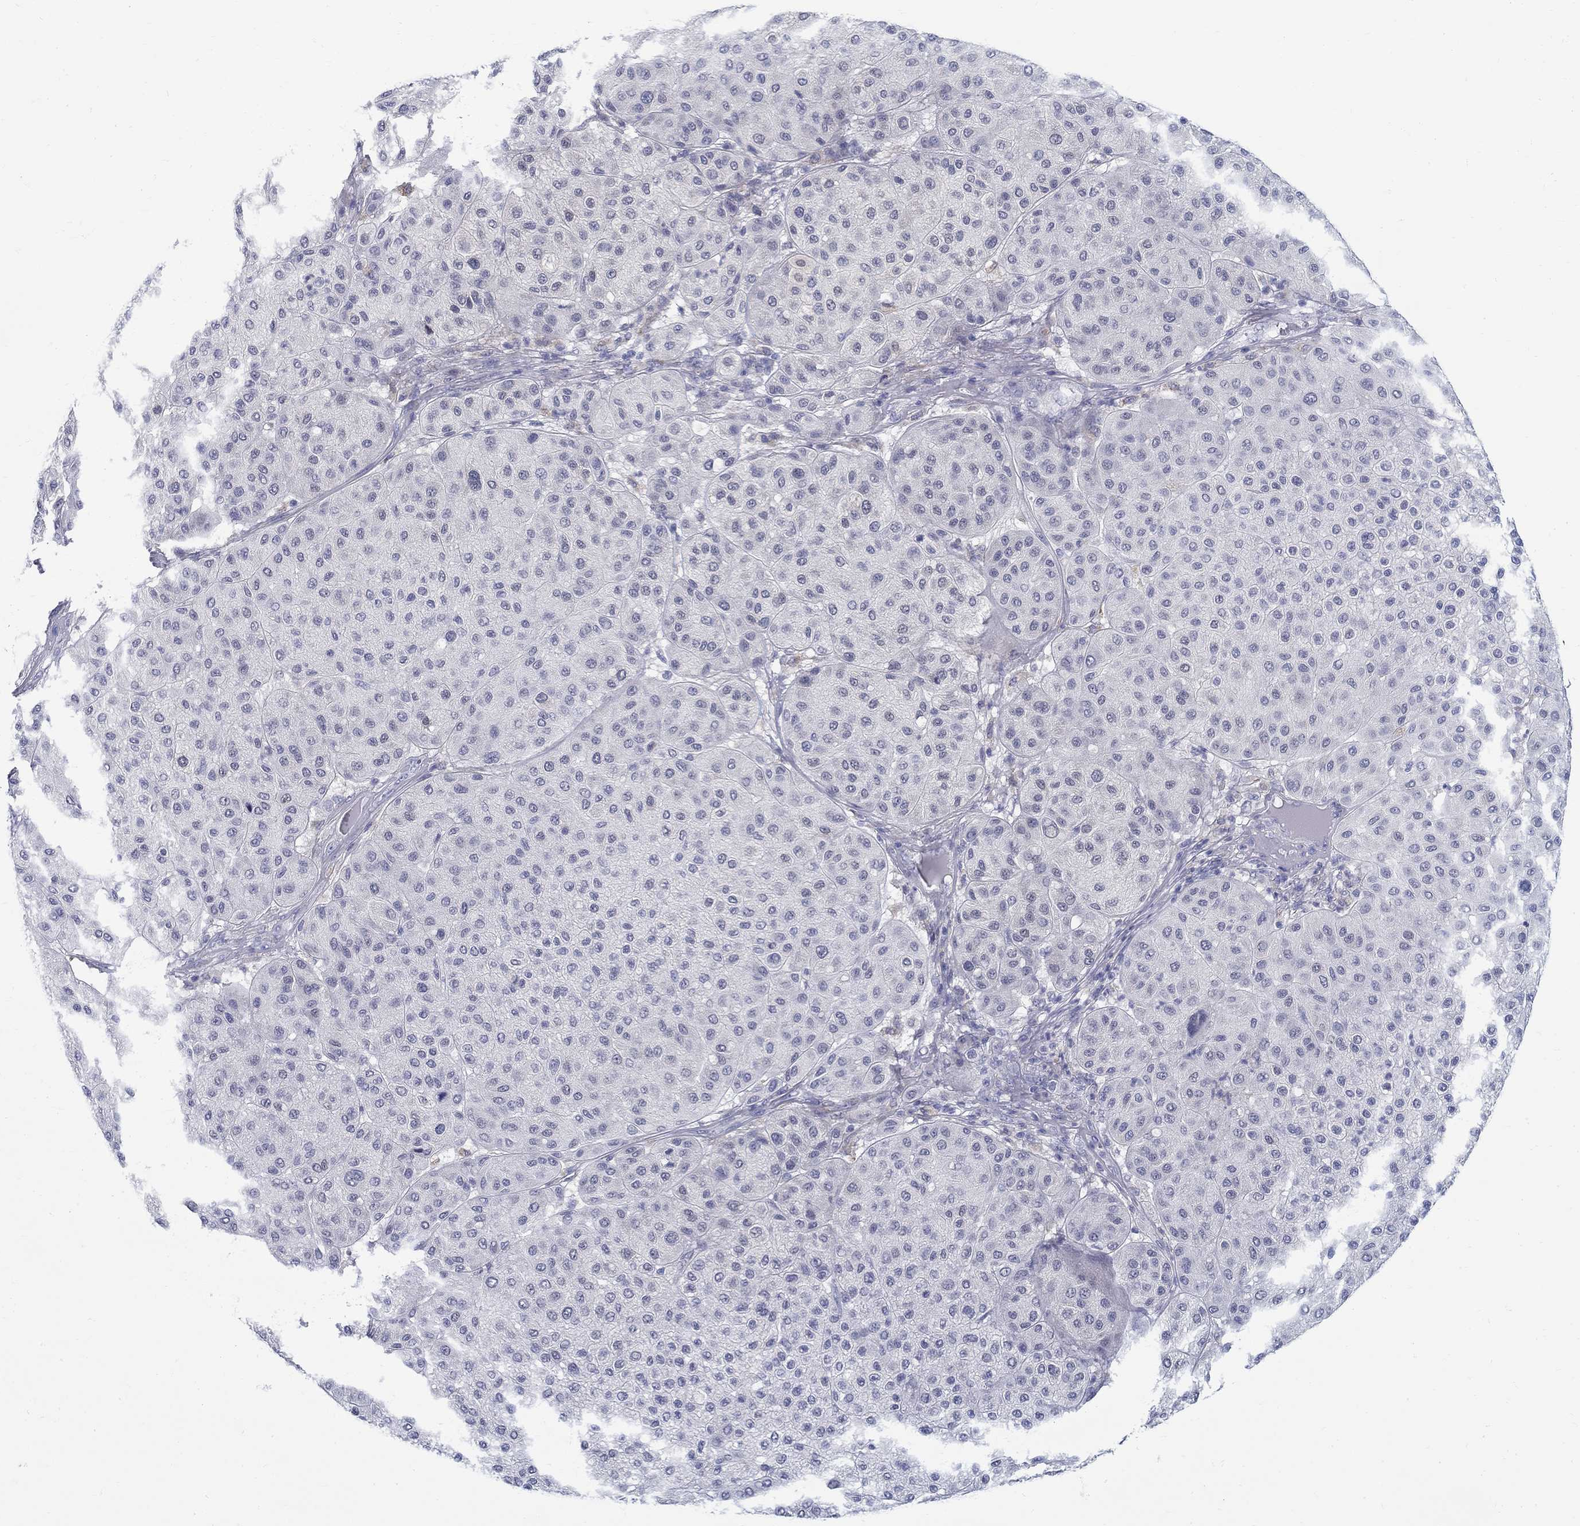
{"staining": {"intensity": "negative", "quantity": "none", "location": "none"}, "tissue": "melanoma", "cell_type": "Tumor cells", "image_type": "cancer", "snomed": [{"axis": "morphology", "description": "Malignant melanoma, Metastatic site"}, {"axis": "topography", "description": "Smooth muscle"}], "caption": "IHC of human melanoma exhibits no positivity in tumor cells.", "gene": "ABCA4", "patient": {"sex": "male", "age": 41}}